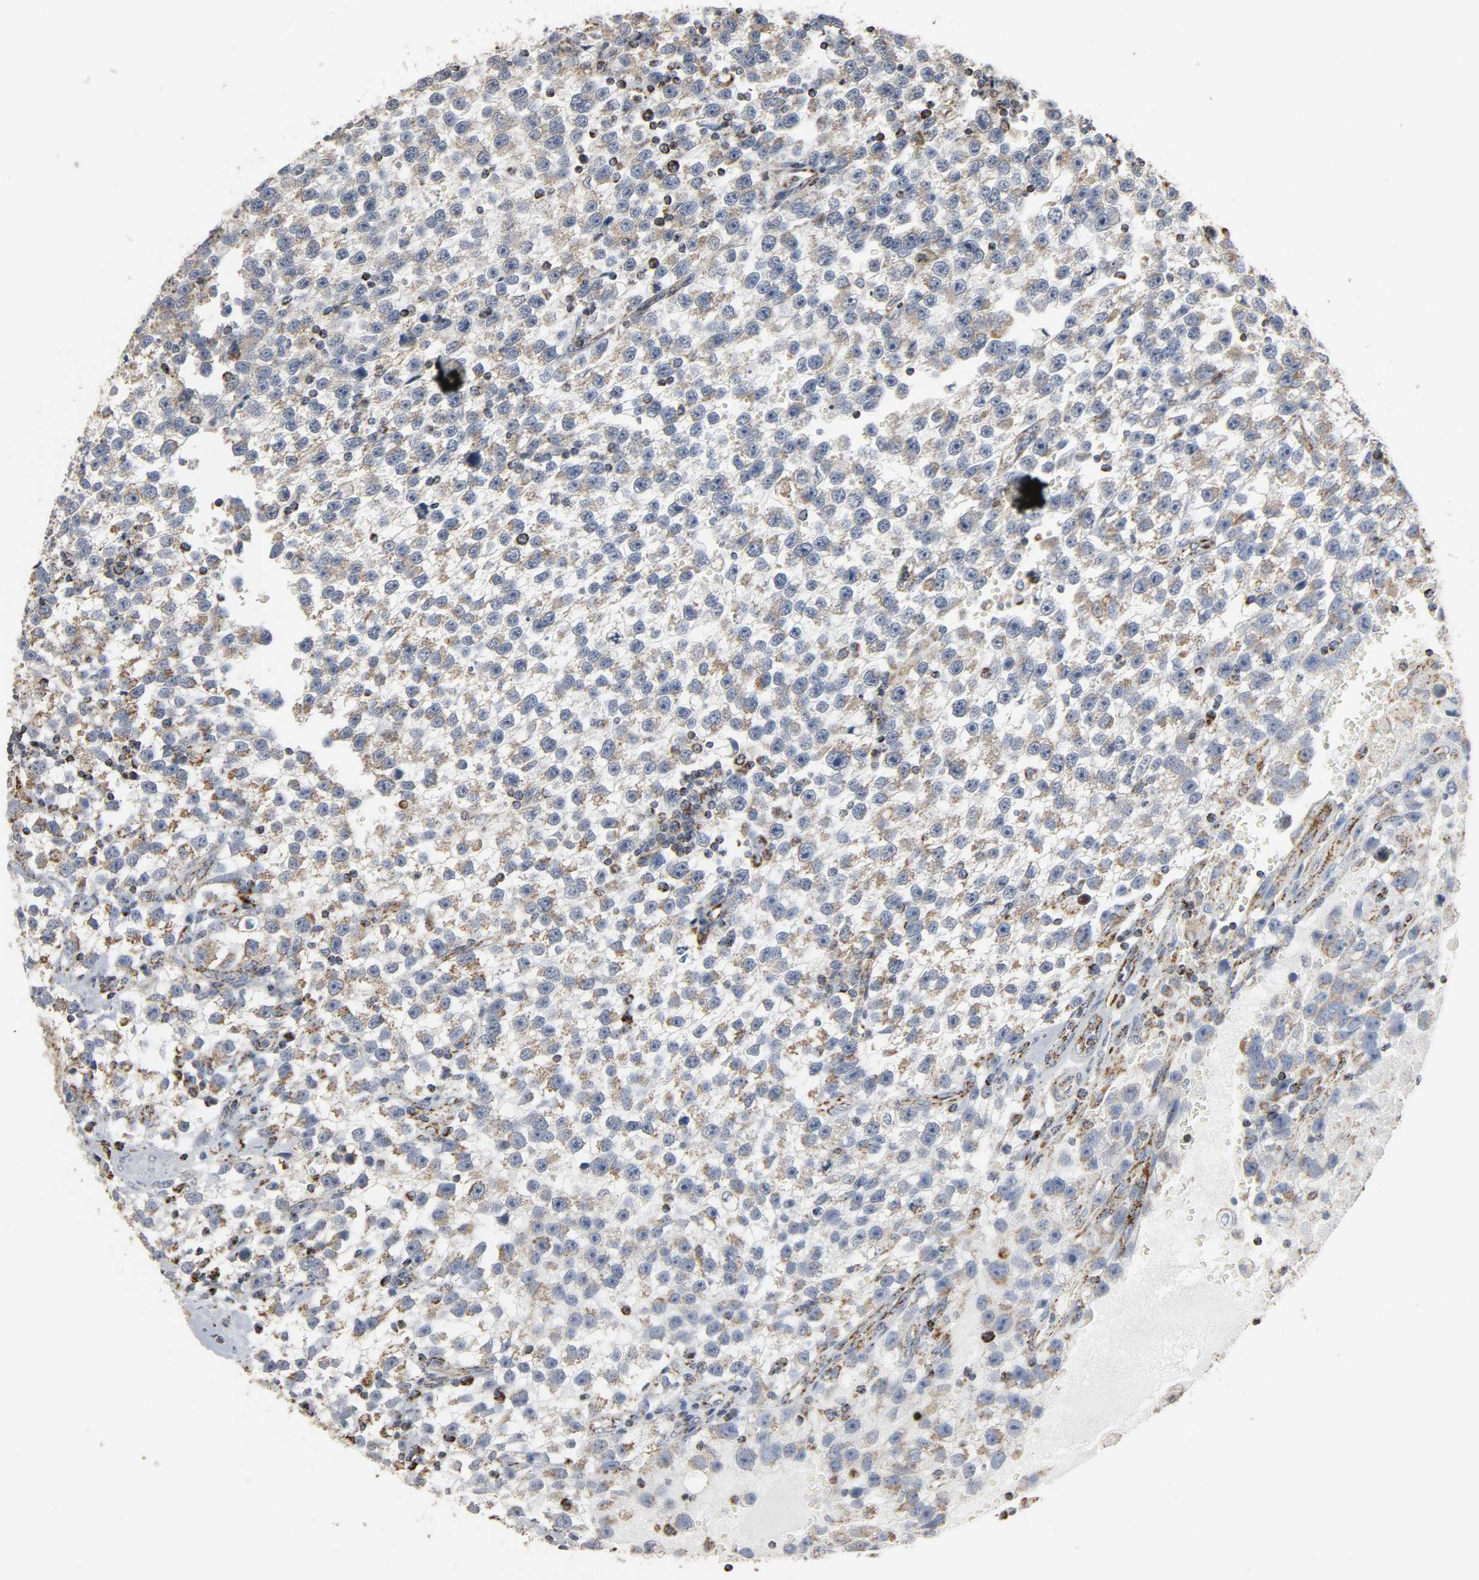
{"staining": {"intensity": "weak", "quantity": "25%-75%", "location": "cytoplasmic/membranous"}, "tissue": "testis cancer", "cell_type": "Tumor cells", "image_type": "cancer", "snomed": [{"axis": "morphology", "description": "Seminoma, NOS"}, {"axis": "topography", "description": "Testis"}], "caption": "Testis cancer stained with immunohistochemistry (IHC) displays weak cytoplasmic/membranous positivity in approximately 25%-75% of tumor cells. The staining was performed using DAB (3,3'-diaminobenzidine), with brown indicating positive protein expression. Nuclei are stained blue with hematoxylin.", "gene": "ACAT1", "patient": {"sex": "male", "age": 33}}